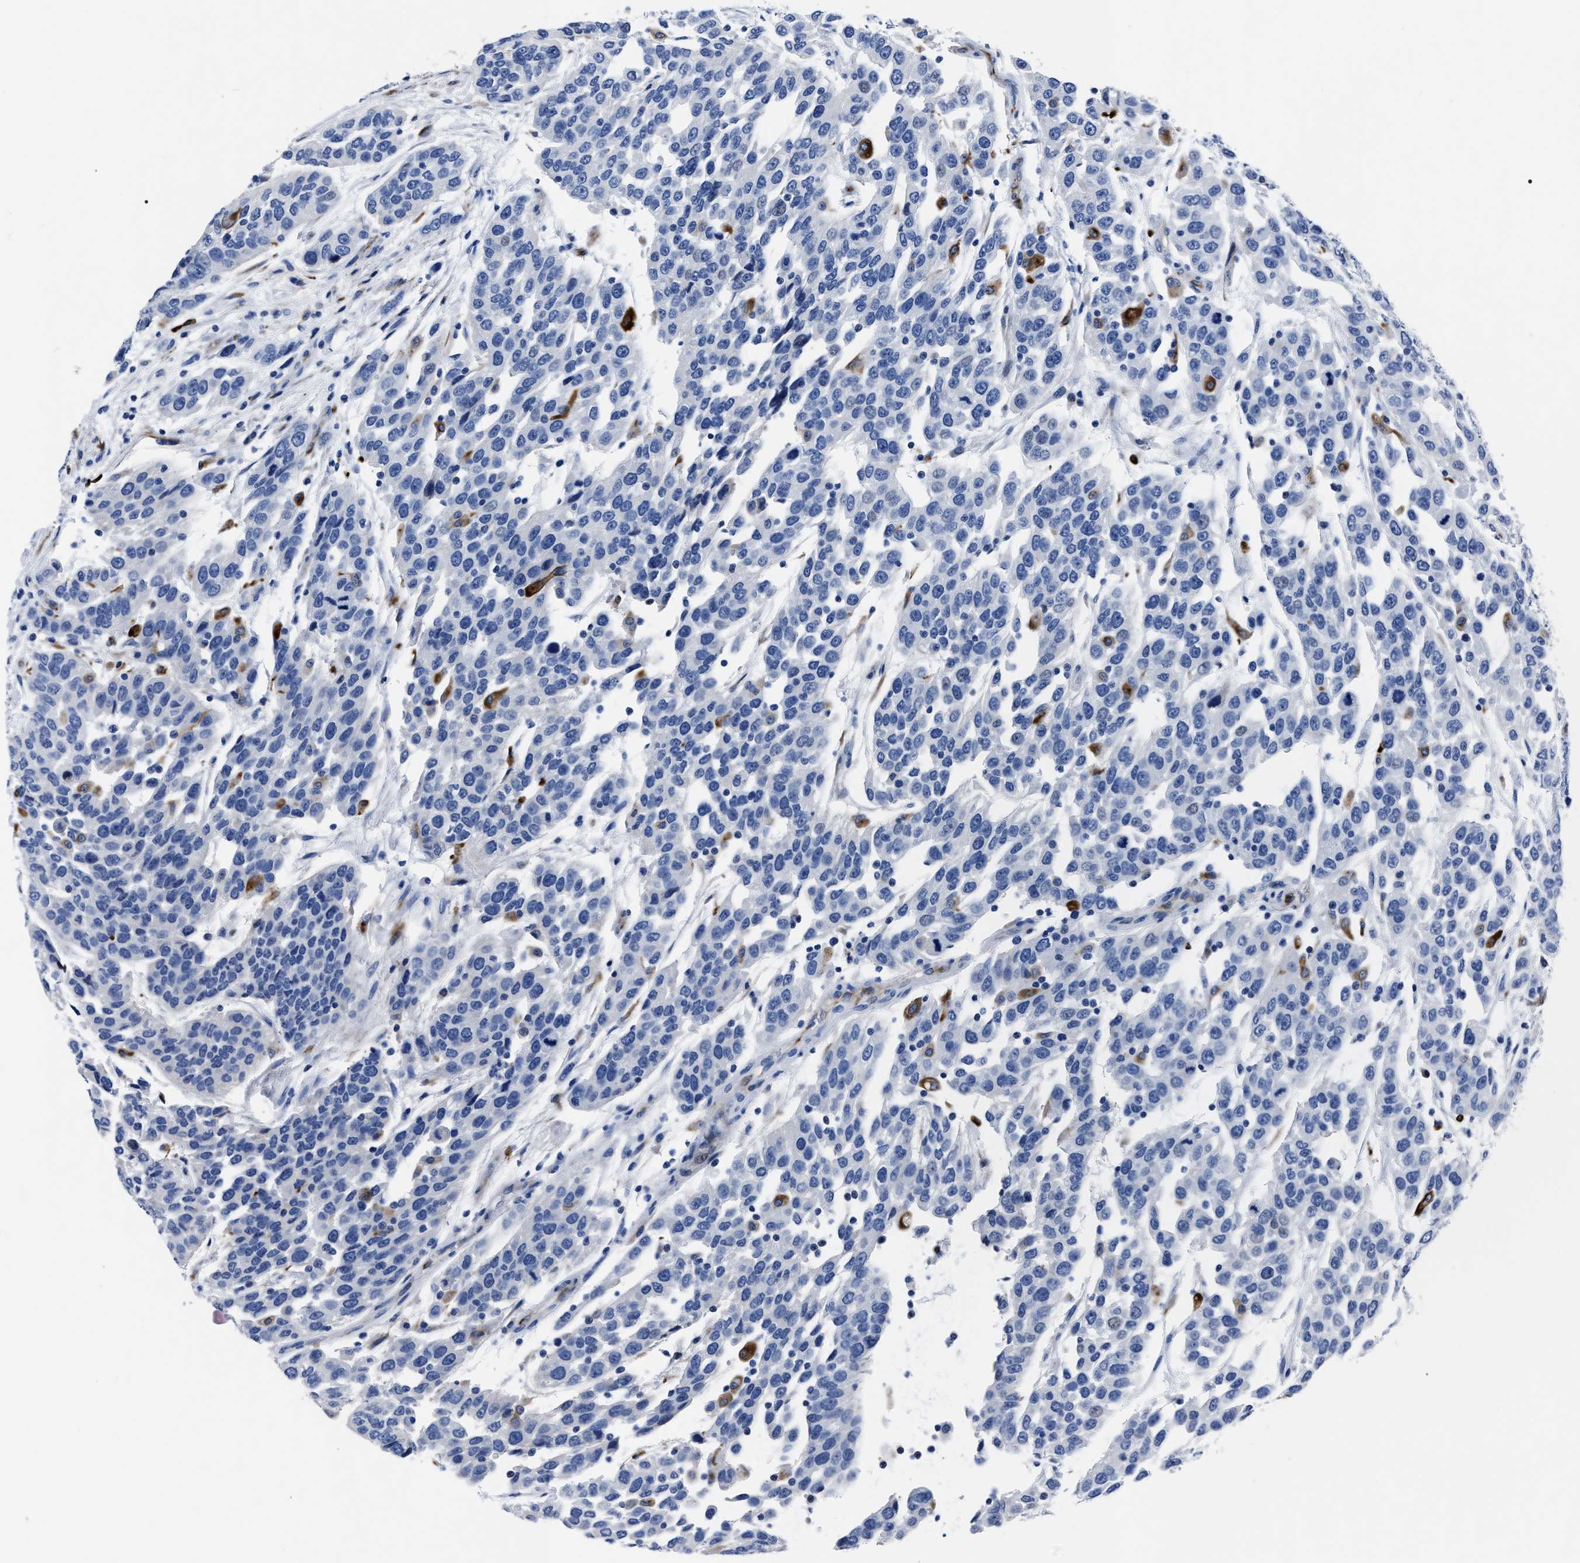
{"staining": {"intensity": "negative", "quantity": "none", "location": "none"}, "tissue": "urothelial cancer", "cell_type": "Tumor cells", "image_type": "cancer", "snomed": [{"axis": "morphology", "description": "Urothelial carcinoma, High grade"}, {"axis": "topography", "description": "Urinary bladder"}], "caption": "This is an immunohistochemistry micrograph of human urothelial carcinoma (high-grade). There is no expression in tumor cells.", "gene": "OR10G3", "patient": {"sex": "female", "age": 80}}